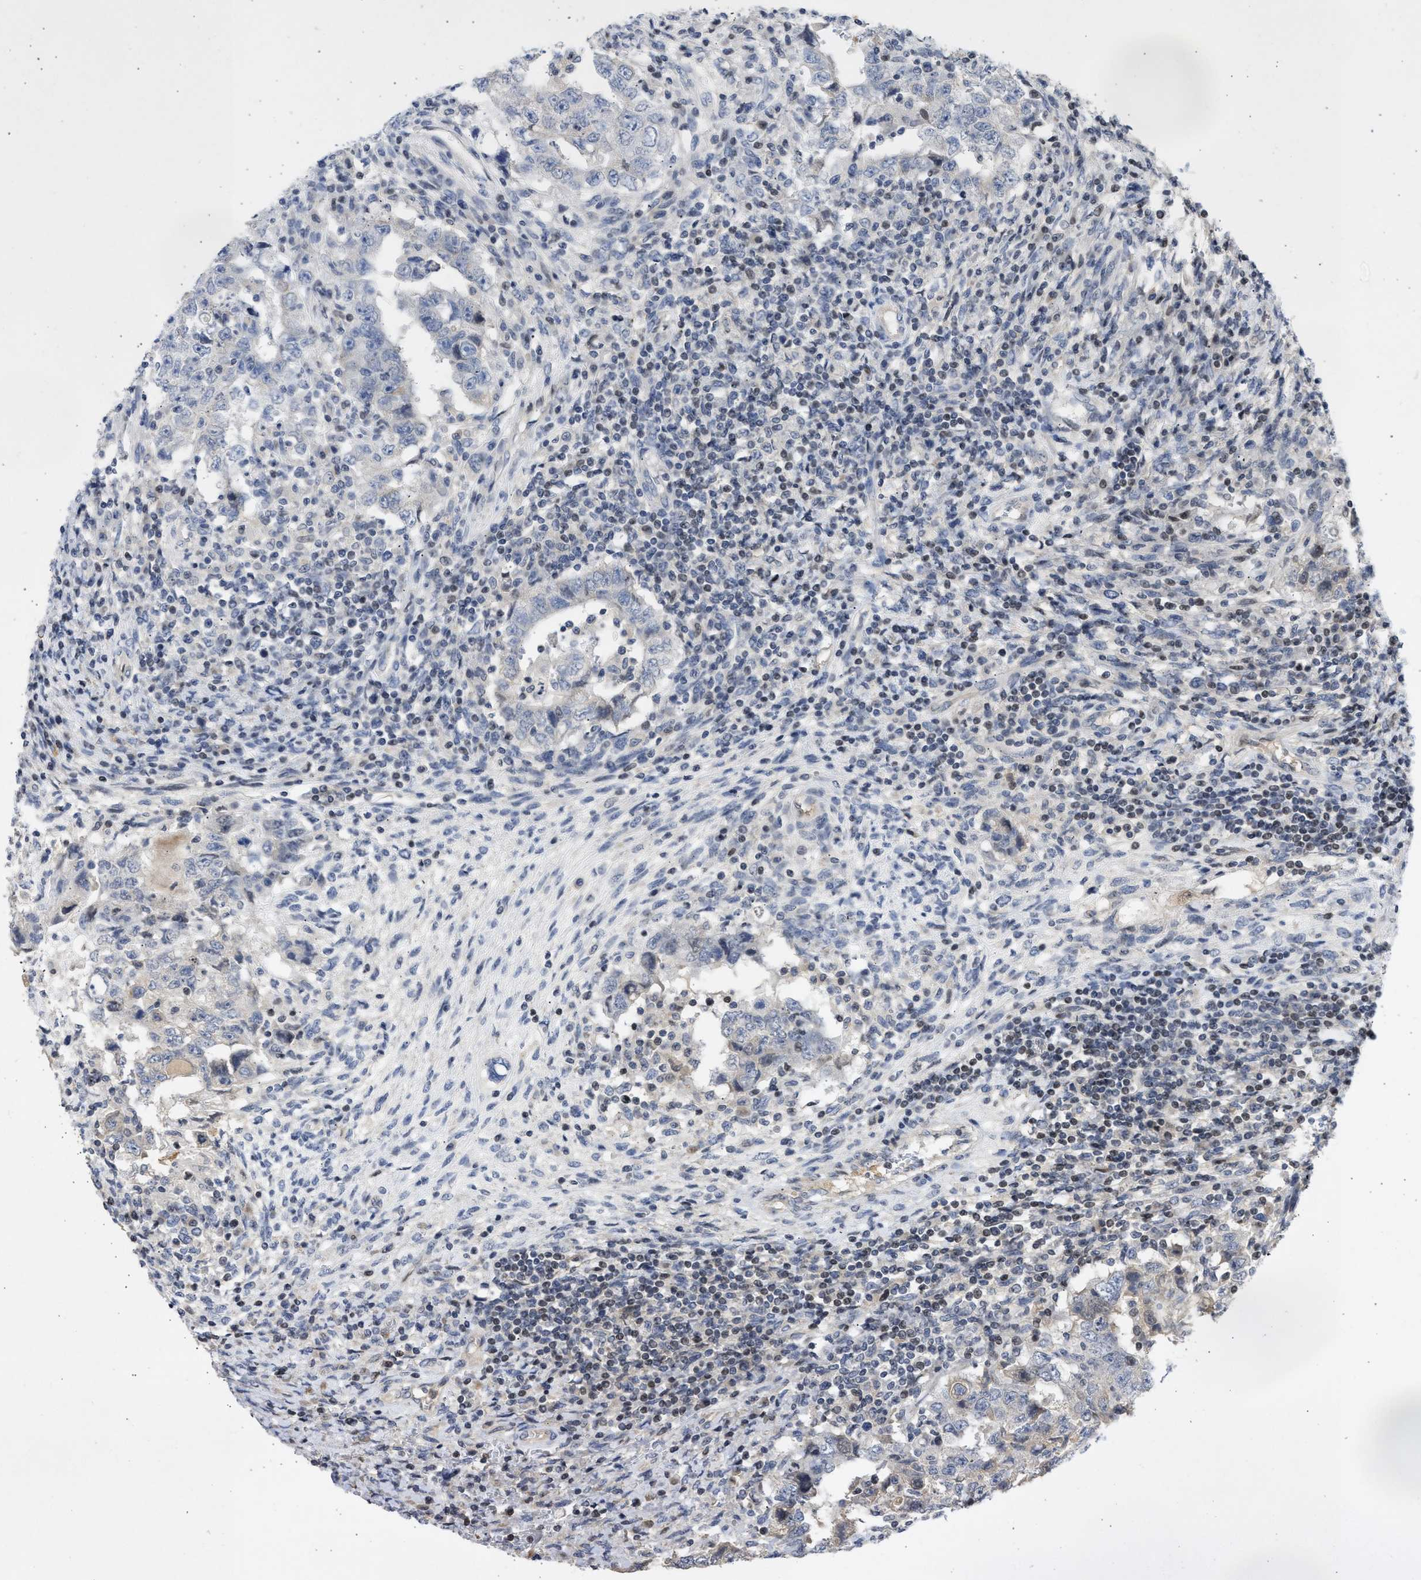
{"staining": {"intensity": "negative", "quantity": "none", "location": "none"}, "tissue": "testis cancer", "cell_type": "Tumor cells", "image_type": "cancer", "snomed": [{"axis": "morphology", "description": "Carcinoma, Embryonal, NOS"}, {"axis": "topography", "description": "Testis"}], "caption": "This is a image of immunohistochemistry staining of testis embryonal carcinoma, which shows no positivity in tumor cells.", "gene": "ENSG00000142539", "patient": {"sex": "male", "age": 26}}